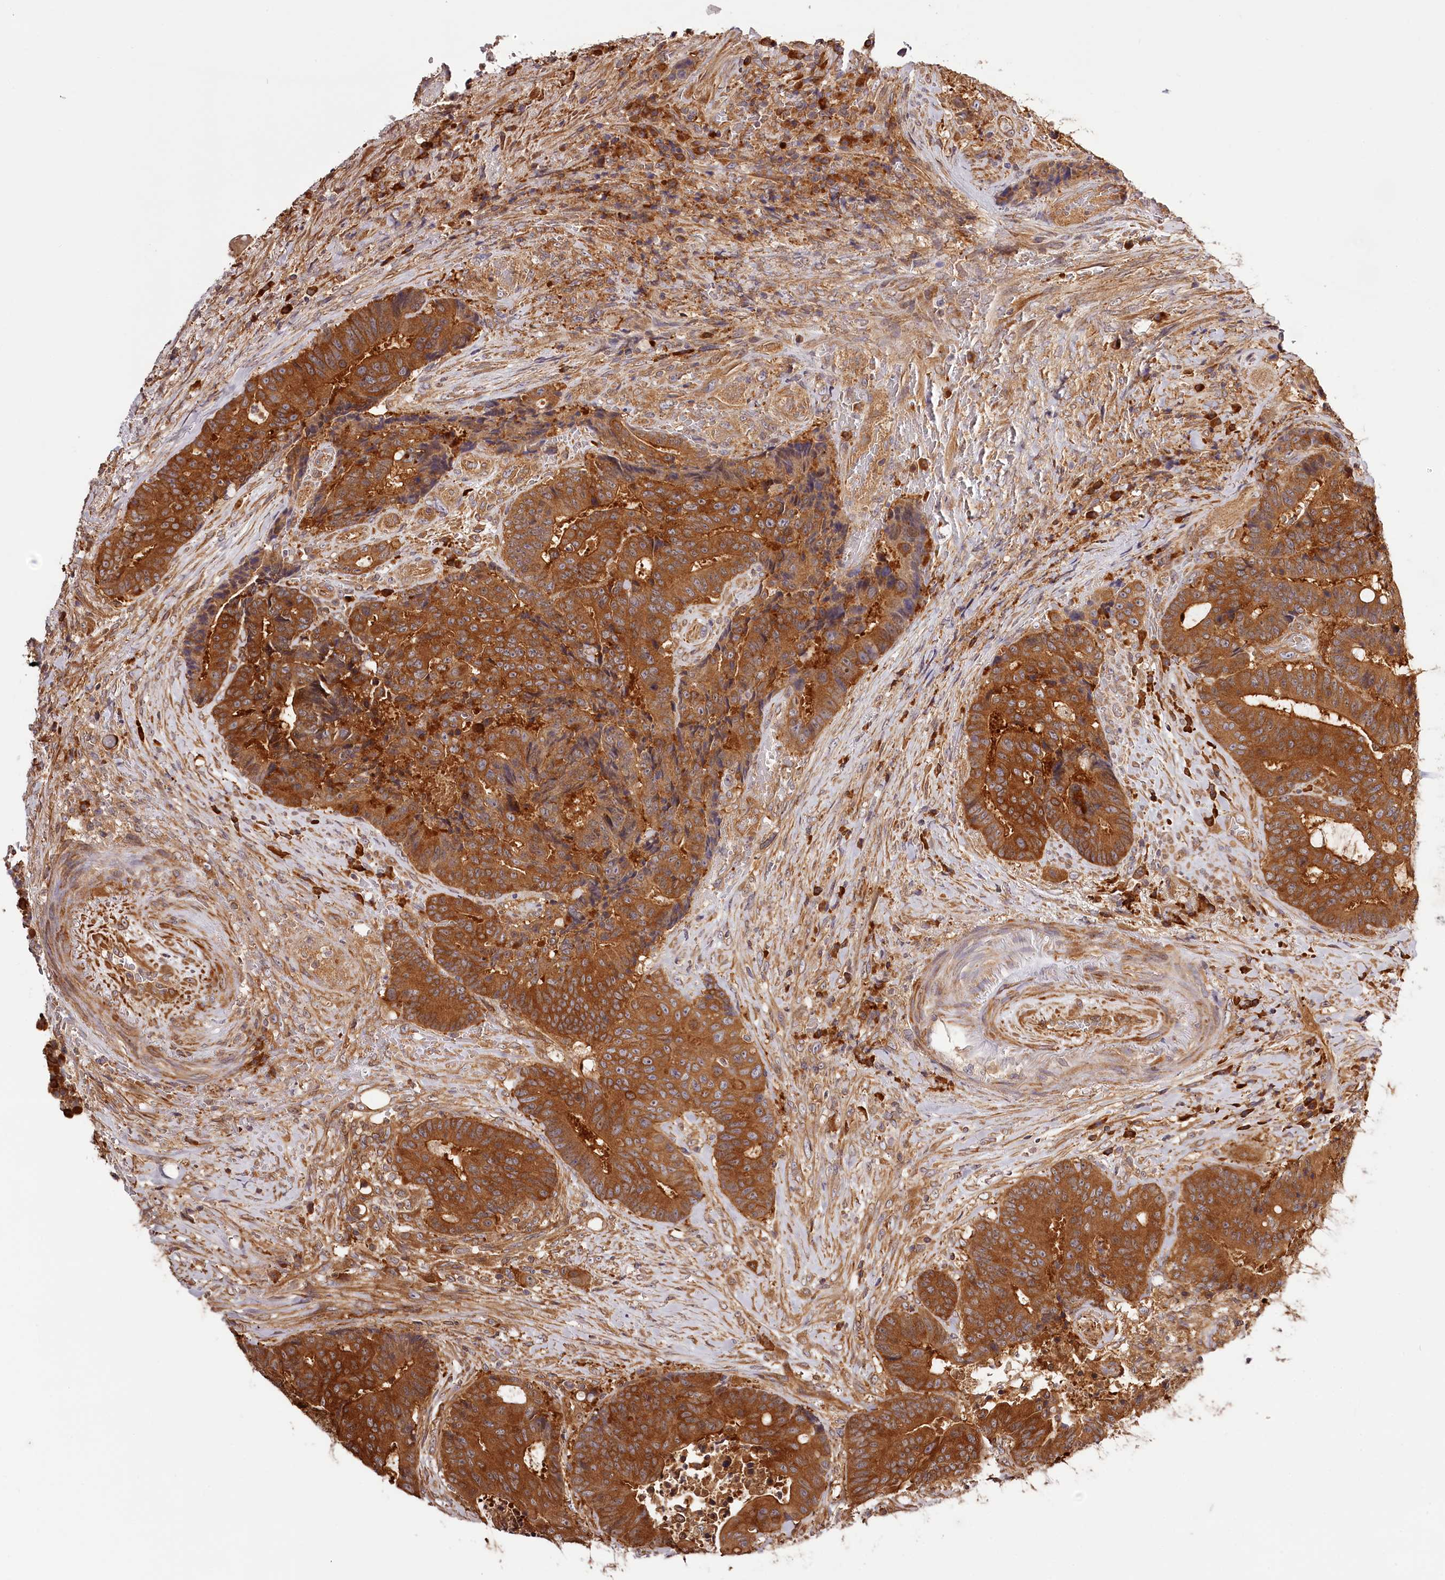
{"staining": {"intensity": "strong", "quantity": ">75%", "location": "cytoplasmic/membranous"}, "tissue": "colorectal cancer", "cell_type": "Tumor cells", "image_type": "cancer", "snomed": [{"axis": "morphology", "description": "Adenocarcinoma, NOS"}, {"axis": "topography", "description": "Rectum"}], "caption": "Immunohistochemical staining of adenocarcinoma (colorectal) shows high levels of strong cytoplasmic/membranous protein staining in about >75% of tumor cells. Using DAB (3,3'-diaminobenzidine) (brown) and hematoxylin (blue) stains, captured at high magnification using brightfield microscopy.", "gene": "TARS1", "patient": {"sex": "male", "age": 69}}